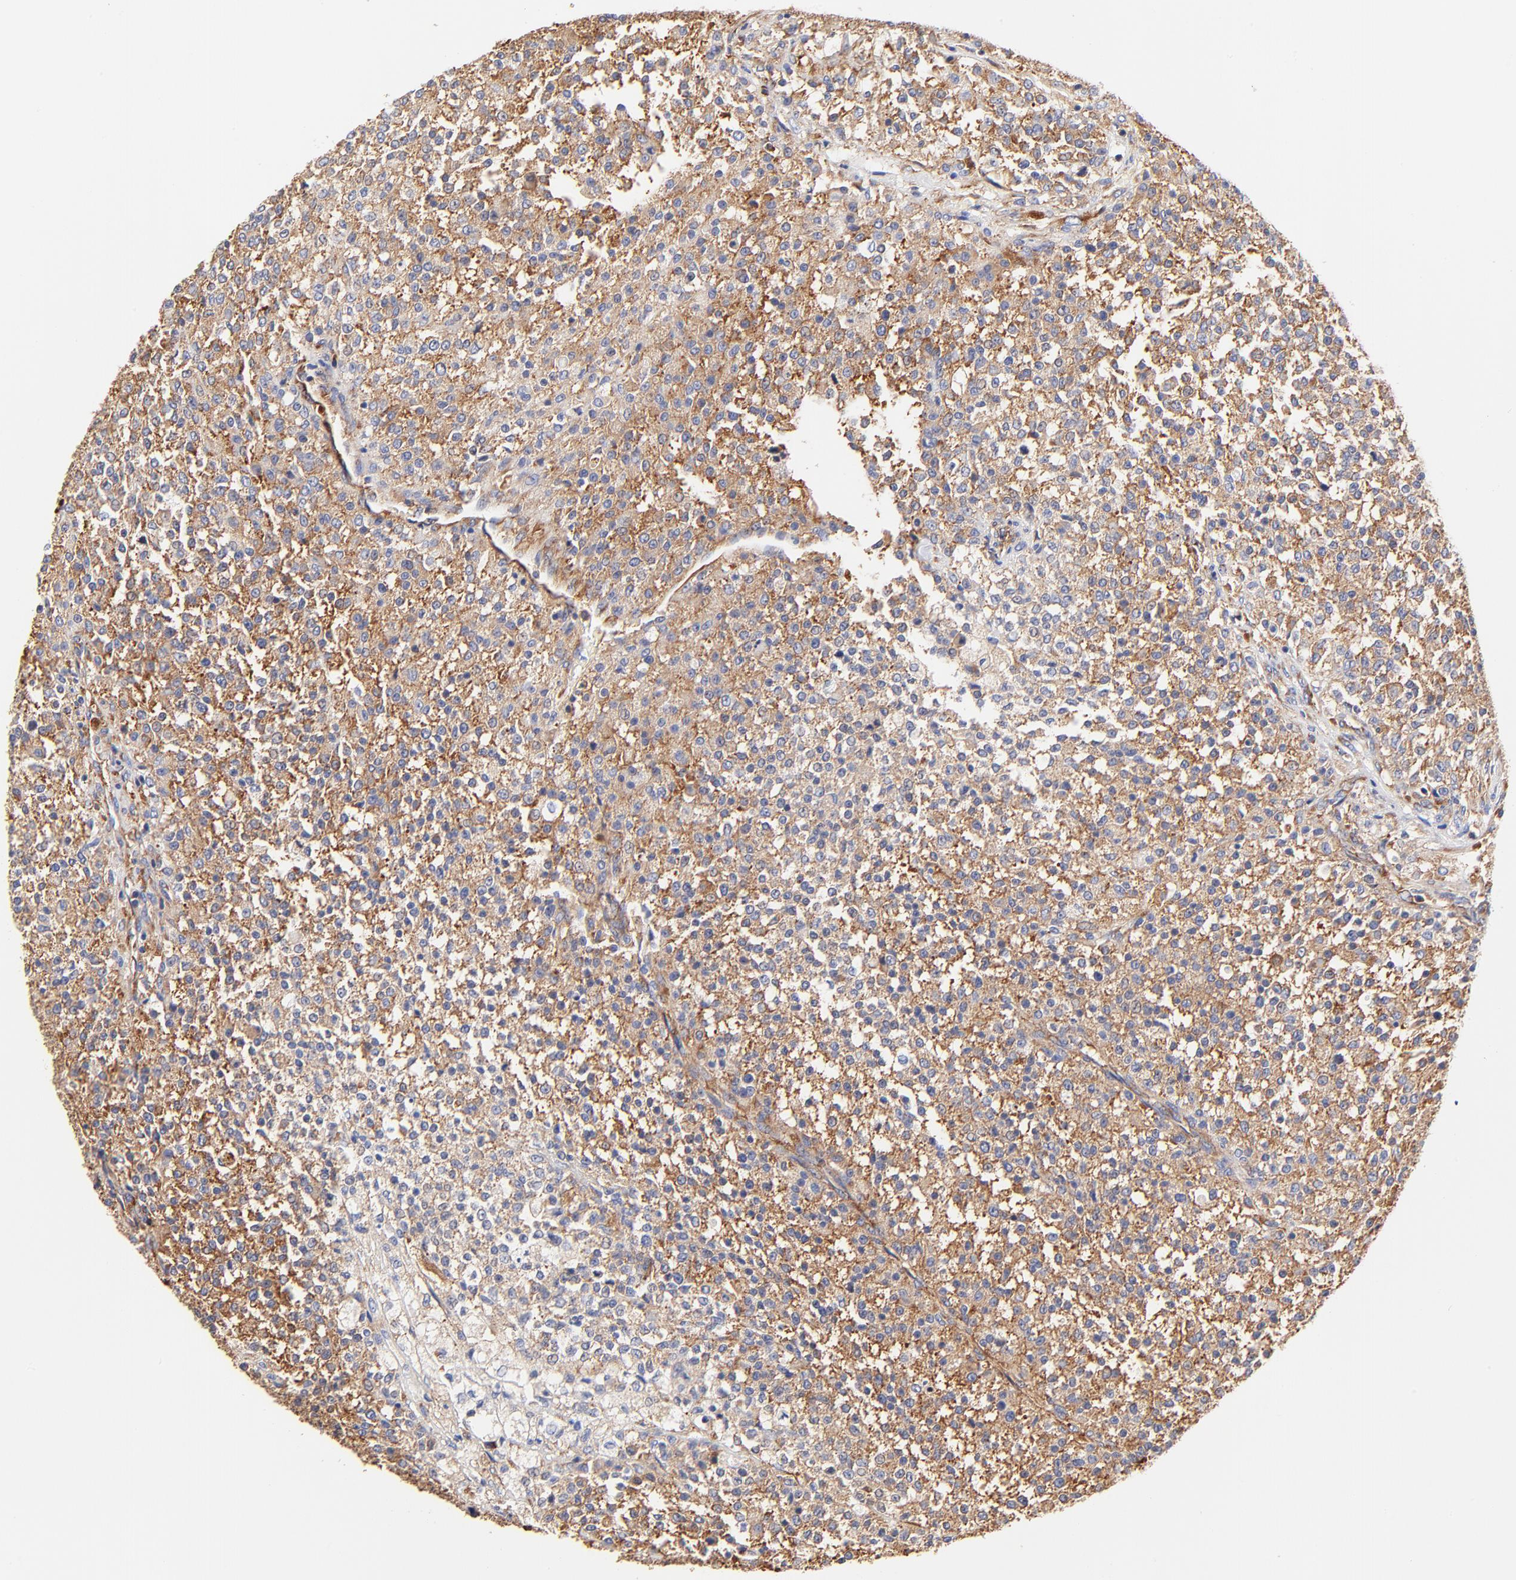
{"staining": {"intensity": "moderate", "quantity": ">75%", "location": "cytoplasmic/membranous"}, "tissue": "testis cancer", "cell_type": "Tumor cells", "image_type": "cancer", "snomed": [{"axis": "morphology", "description": "Seminoma, NOS"}, {"axis": "topography", "description": "Testis"}], "caption": "This is an image of immunohistochemistry (IHC) staining of testis cancer (seminoma), which shows moderate staining in the cytoplasmic/membranous of tumor cells.", "gene": "RPL27", "patient": {"sex": "male", "age": 59}}